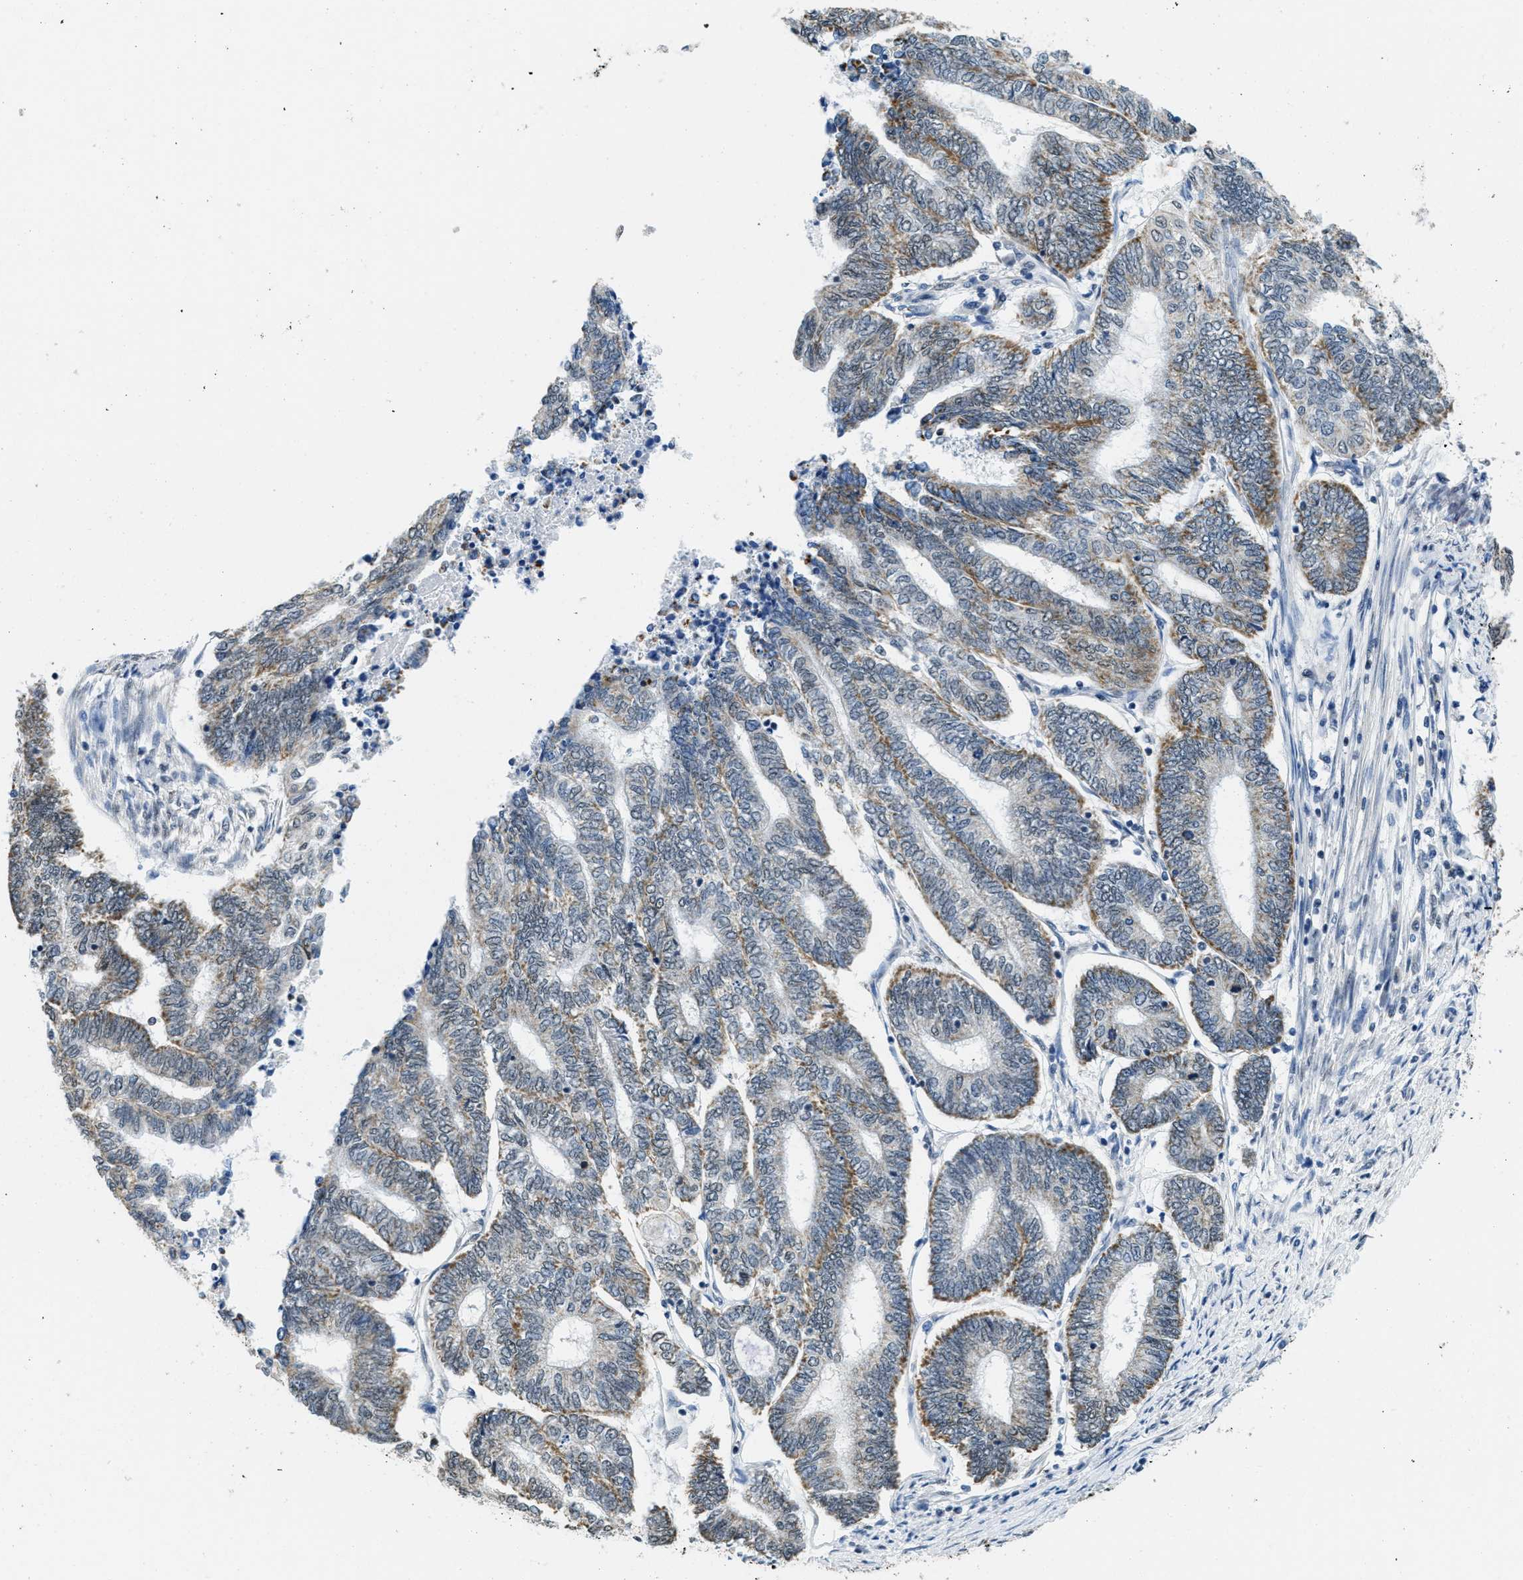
{"staining": {"intensity": "moderate", "quantity": ">75%", "location": "cytoplasmic/membranous"}, "tissue": "endometrial cancer", "cell_type": "Tumor cells", "image_type": "cancer", "snomed": [{"axis": "morphology", "description": "Adenocarcinoma, NOS"}, {"axis": "topography", "description": "Uterus"}, {"axis": "topography", "description": "Endometrium"}], "caption": "Protein positivity by immunohistochemistry (IHC) displays moderate cytoplasmic/membranous expression in about >75% of tumor cells in endometrial adenocarcinoma.", "gene": "TOMM70", "patient": {"sex": "female", "age": 70}}